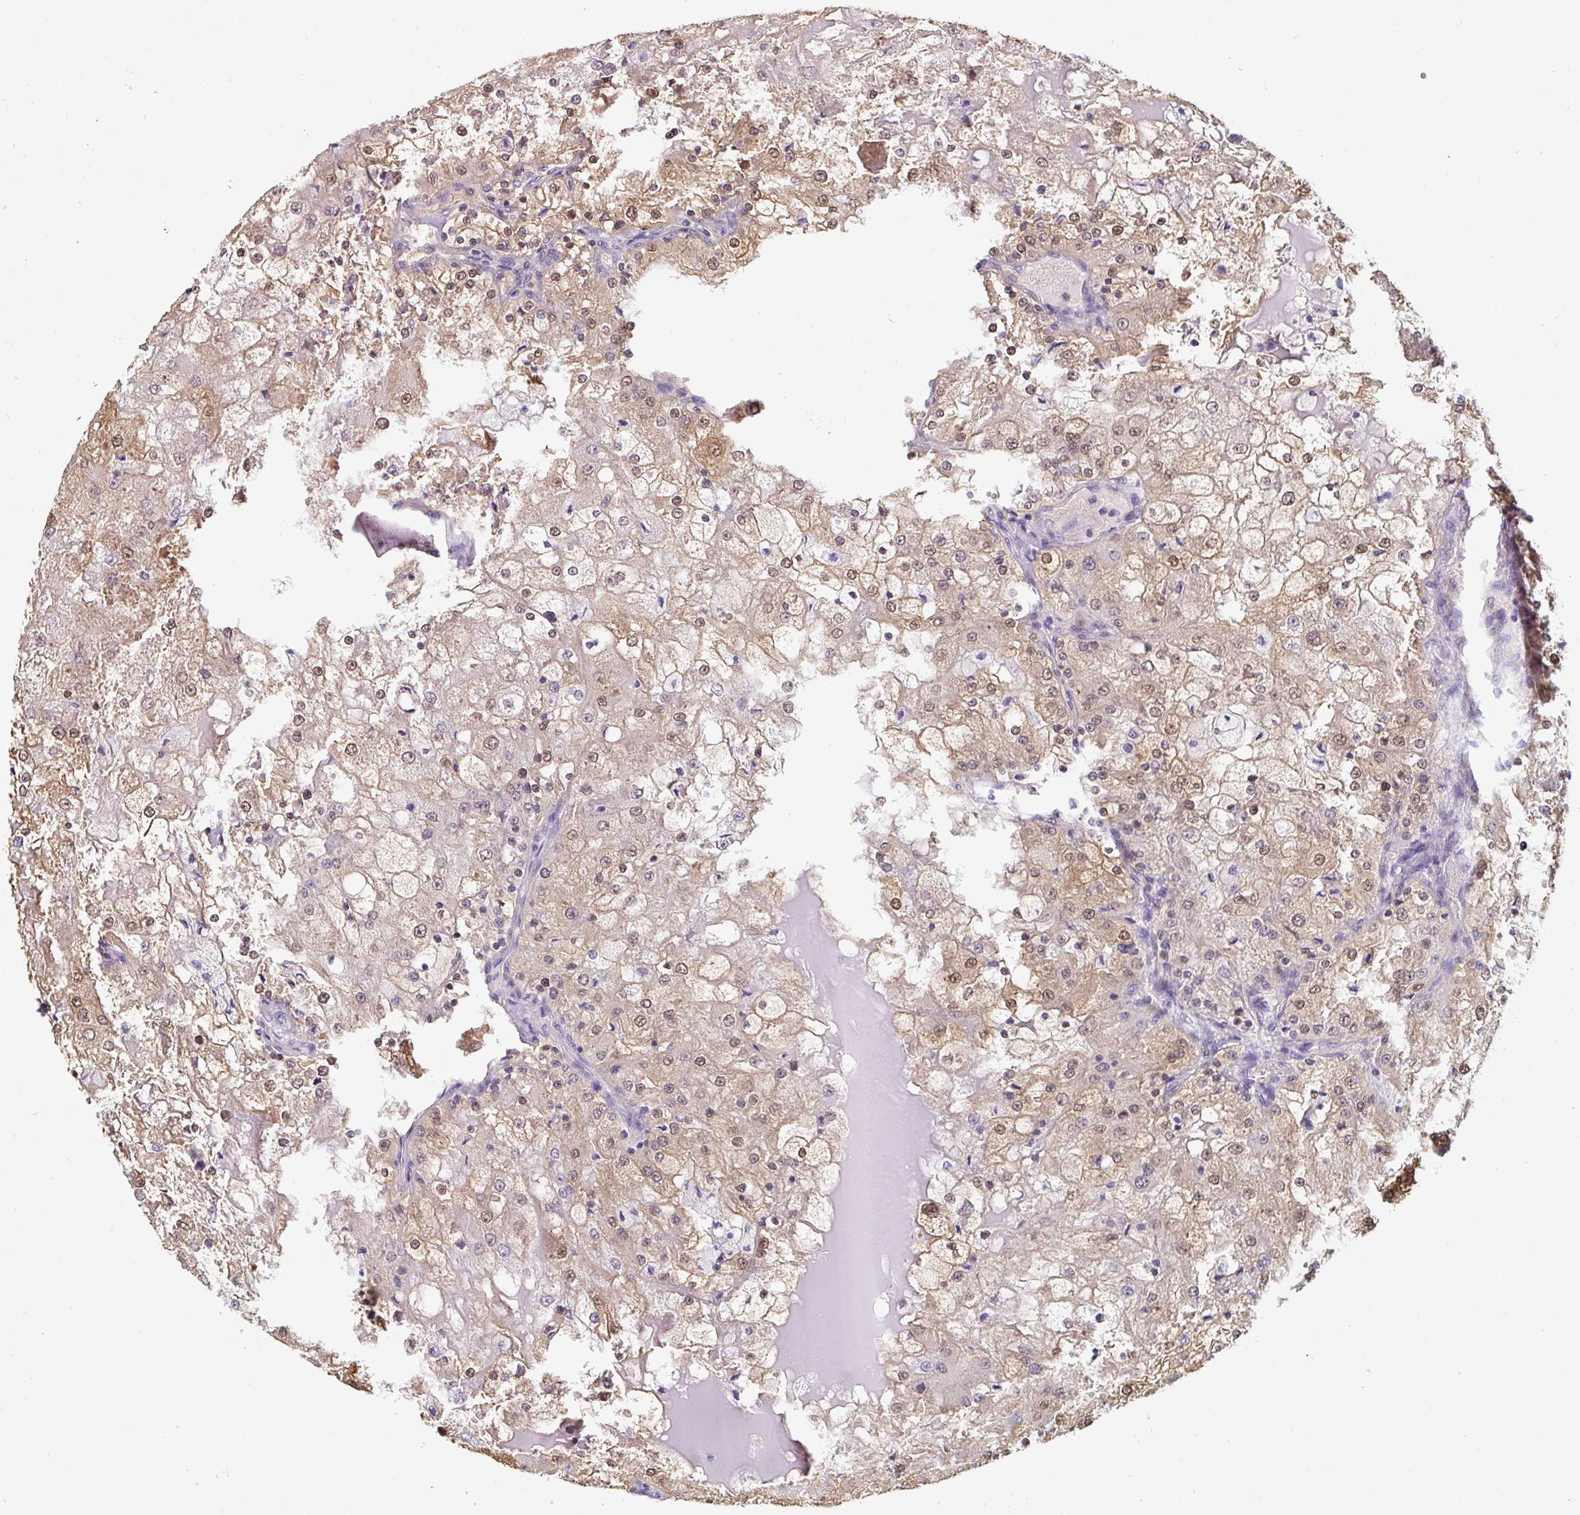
{"staining": {"intensity": "moderate", "quantity": "25%-75%", "location": "cytoplasmic/membranous,nuclear"}, "tissue": "renal cancer", "cell_type": "Tumor cells", "image_type": "cancer", "snomed": [{"axis": "morphology", "description": "Adenocarcinoma, NOS"}, {"axis": "topography", "description": "Kidney"}], "caption": "Immunohistochemical staining of renal adenocarcinoma demonstrates medium levels of moderate cytoplasmic/membranous and nuclear protein expression in about 25%-75% of tumor cells.", "gene": "ST13", "patient": {"sex": "female", "age": 74}}